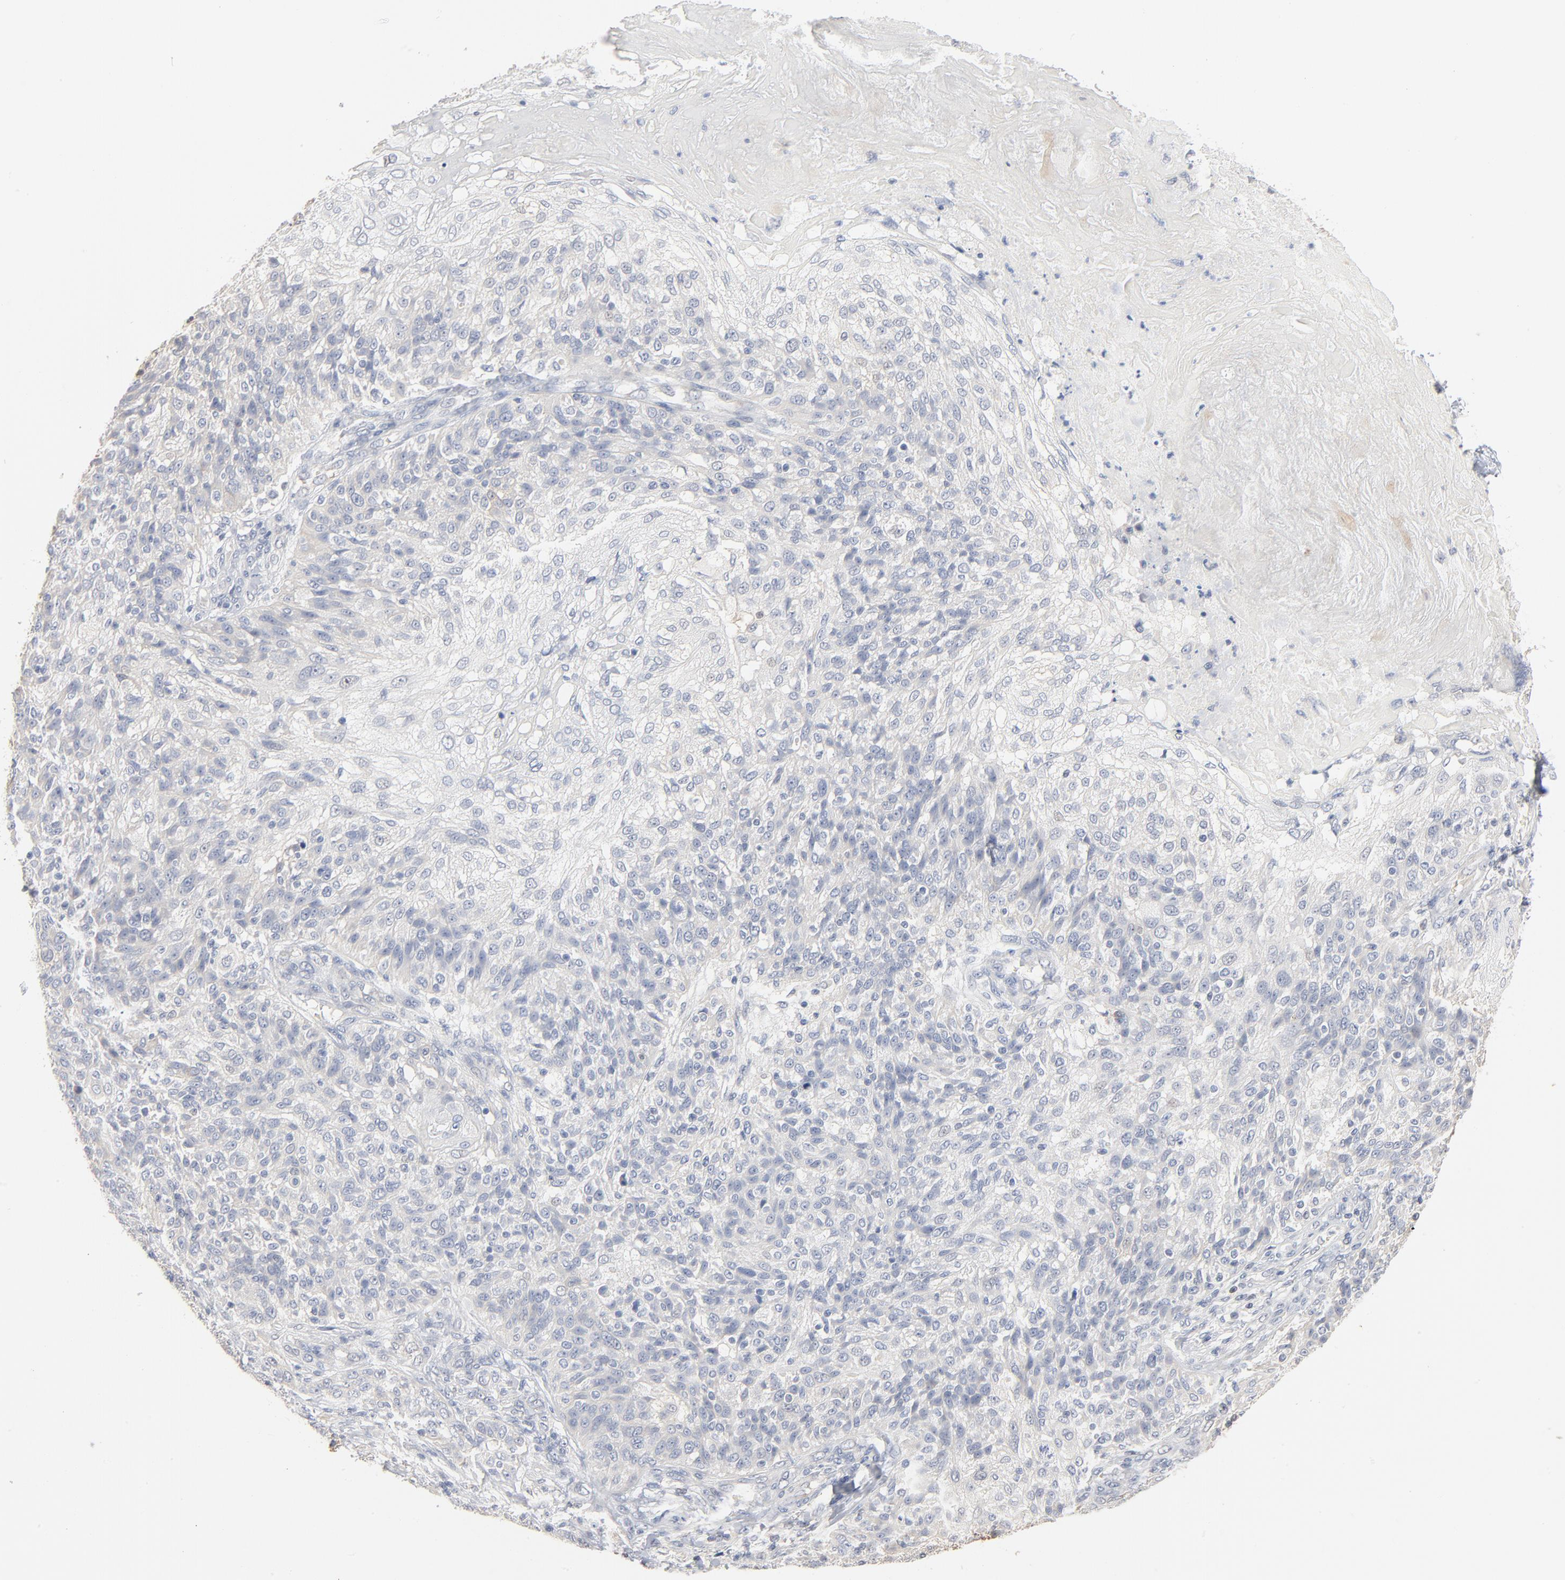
{"staining": {"intensity": "weak", "quantity": "<25%", "location": "cytoplasmic/membranous"}, "tissue": "skin cancer", "cell_type": "Tumor cells", "image_type": "cancer", "snomed": [{"axis": "morphology", "description": "Normal tissue, NOS"}, {"axis": "morphology", "description": "Squamous cell carcinoma, NOS"}, {"axis": "topography", "description": "Skin"}], "caption": "The immunohistochemistry (IHC) histopathology image has no significant staining in tumor cells of skin cancer (squamous cell carcinoma) tissue.", "gene": "EPCAM", "patient": {"sex": "female", "age": 83}}